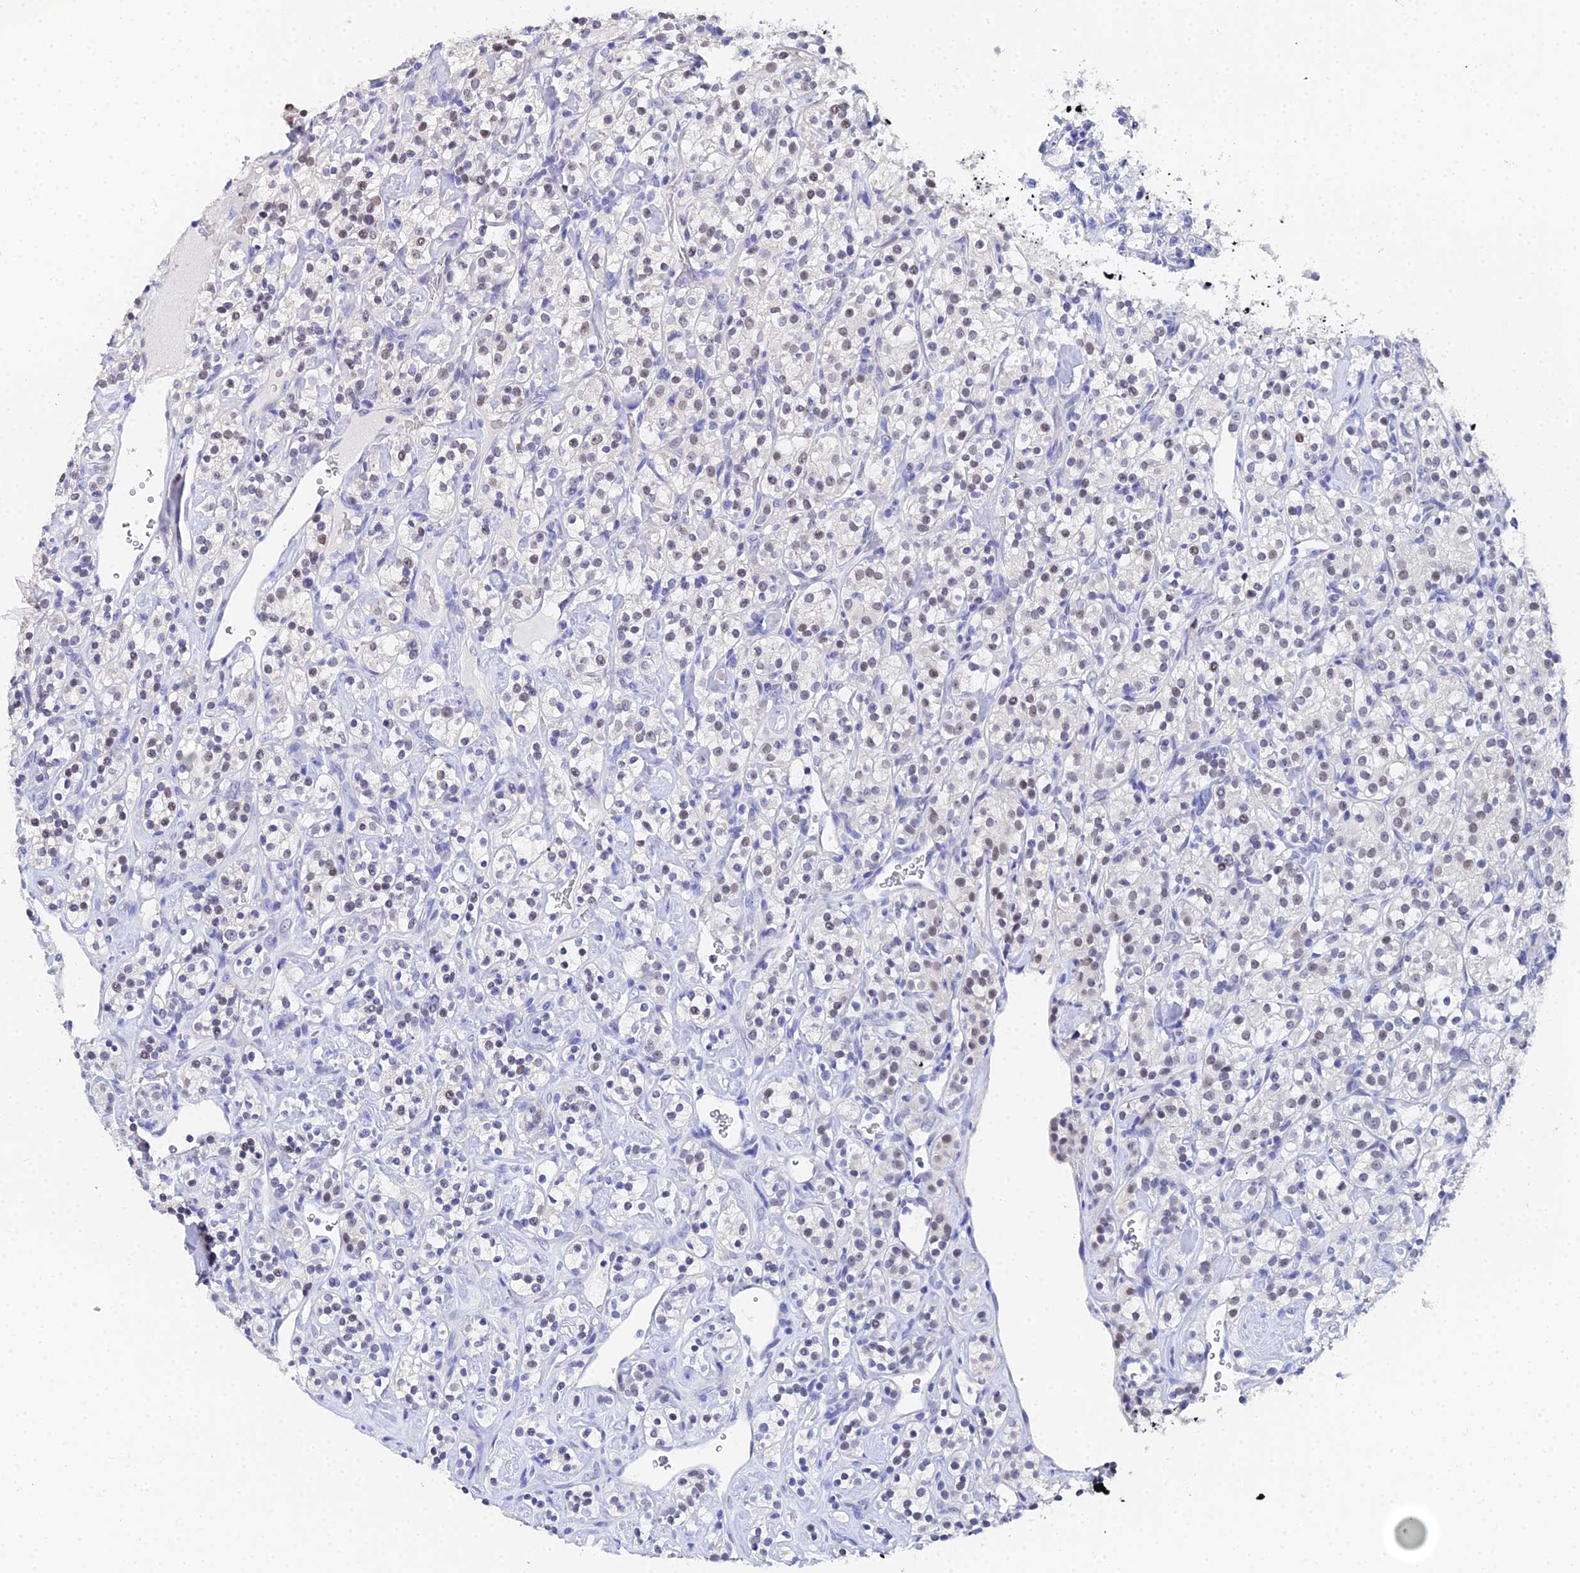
{"staining": {"intensity": "weak", "quantity": "<25%", "location": "nuclear"}, "tissue": "renal cancer", "cell_type": "Tumor cells", "image_type": "cancer", "snomed": [{"axis": "morphology", "description": "Adenocarcinoma, NOS"}, {"axis": "topography", "description": "Kidney"}], "caption": "Immunohistochemistry (IHC) histopathology image of neoplastic tissue: adenocarcinoma (renal) stained with DAB (3,3'-diaminobenzidine) exhibits no significant protein staining in tumor cells.", "gene": "OCM", "patient": {"sex": "male", "age": 77}}